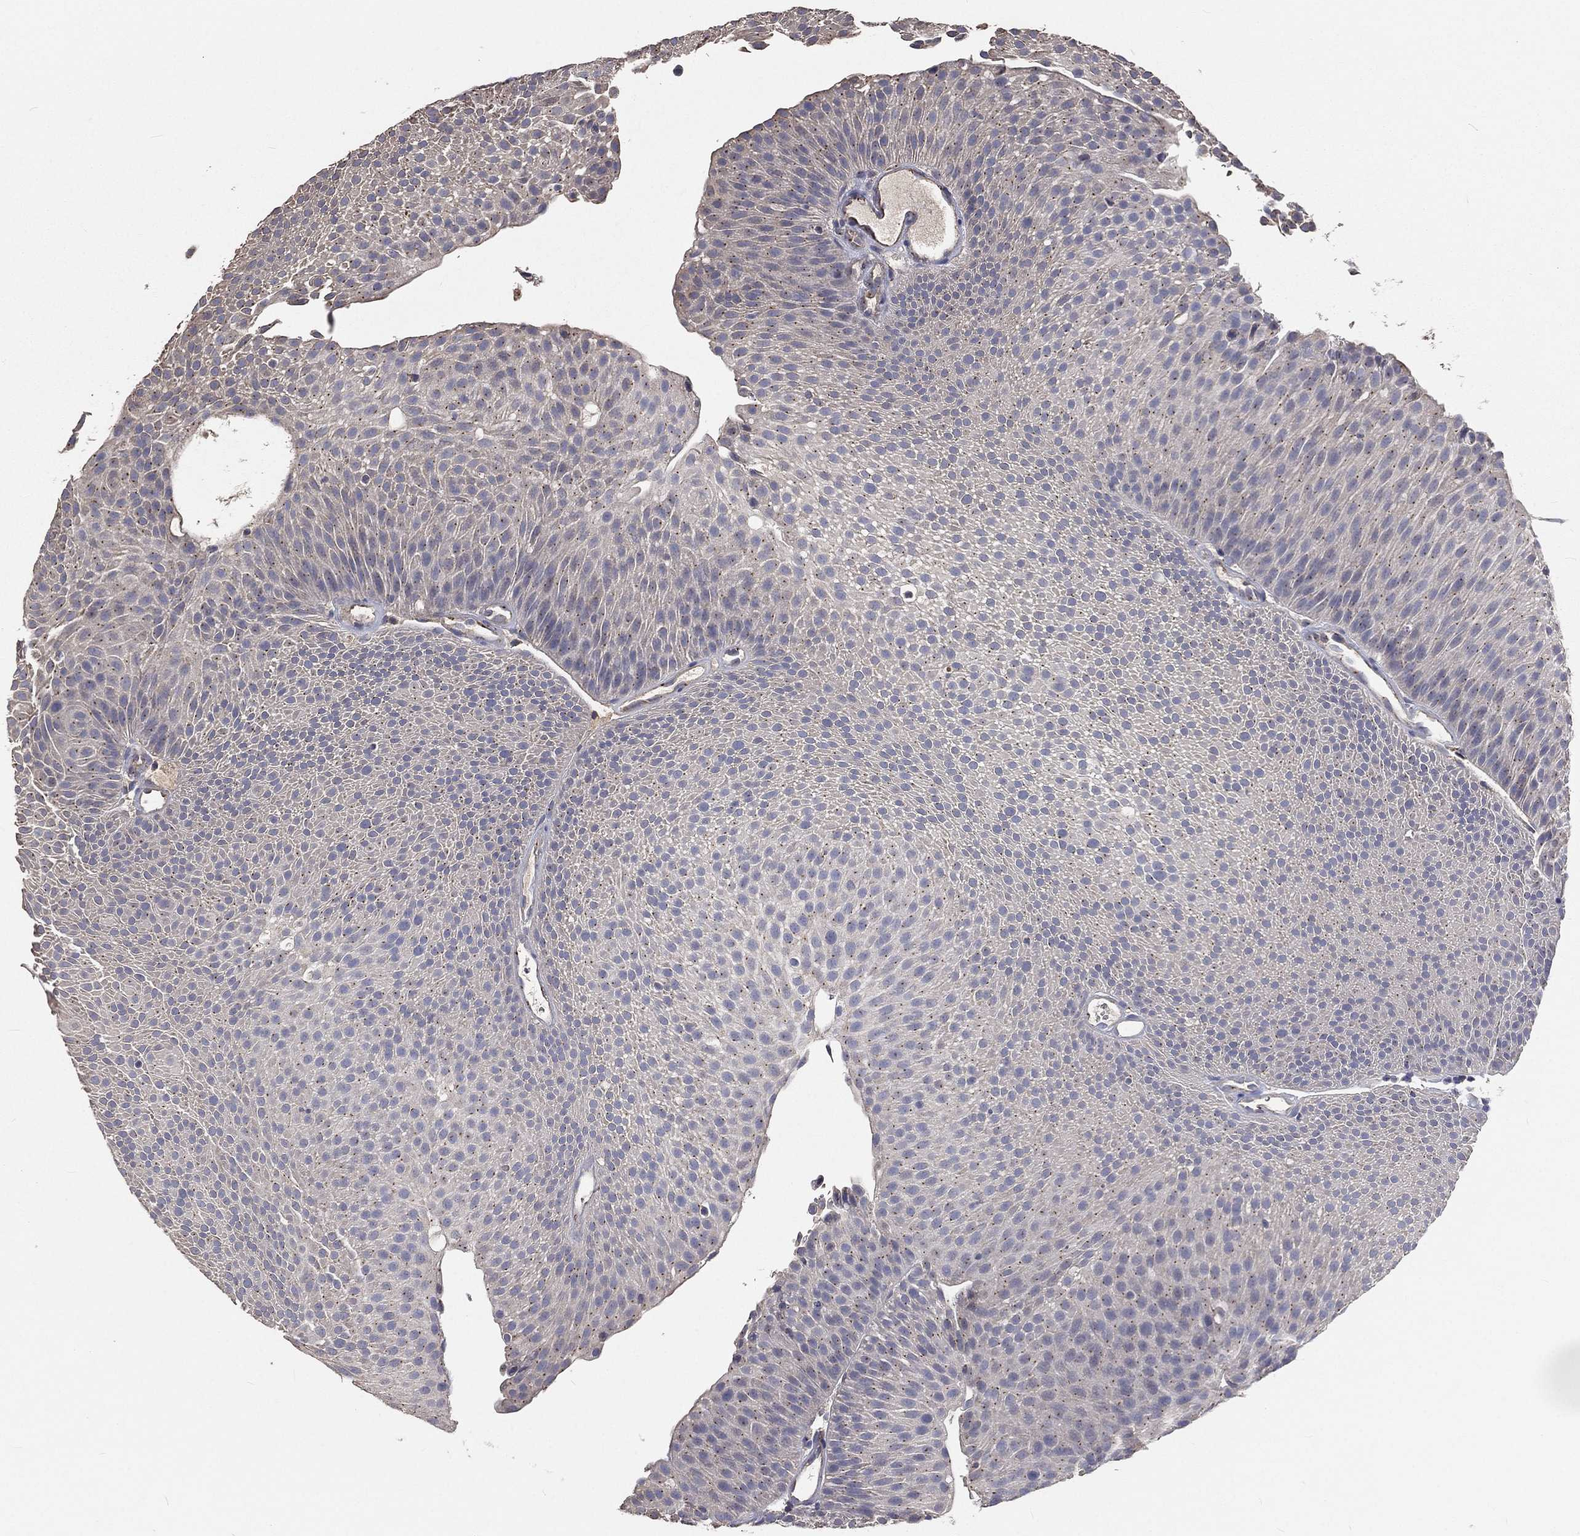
{"staining": {"intensity": "negative", "quantity": "none", "location": "none"}, "tissue": "urothelial cancer", "cell_type": "Tumor cells", "image_type": "cancer", "snomed": [{"axis": "morphology", "description": "Urothelial carcinoma, Low grade"}, {"axis": "topography", "description": "Urinary bladder"}], "caption": "High magnification brightfield microscopy of urothelial carcinoma (low-grade) stained with DAB (3,3'-diaminobenzidine) (brown) and counterstained with hematoxylin (blue): tumor cells show no significant expression. (Stains: DAB (3,3'-diaminobenzidine) IHC with hematoxylin counter stain, Microscopy: brightfield microscopy at high magnification).", "gene": "CROCC", "patient": {"sex": "male", "age": 65}}